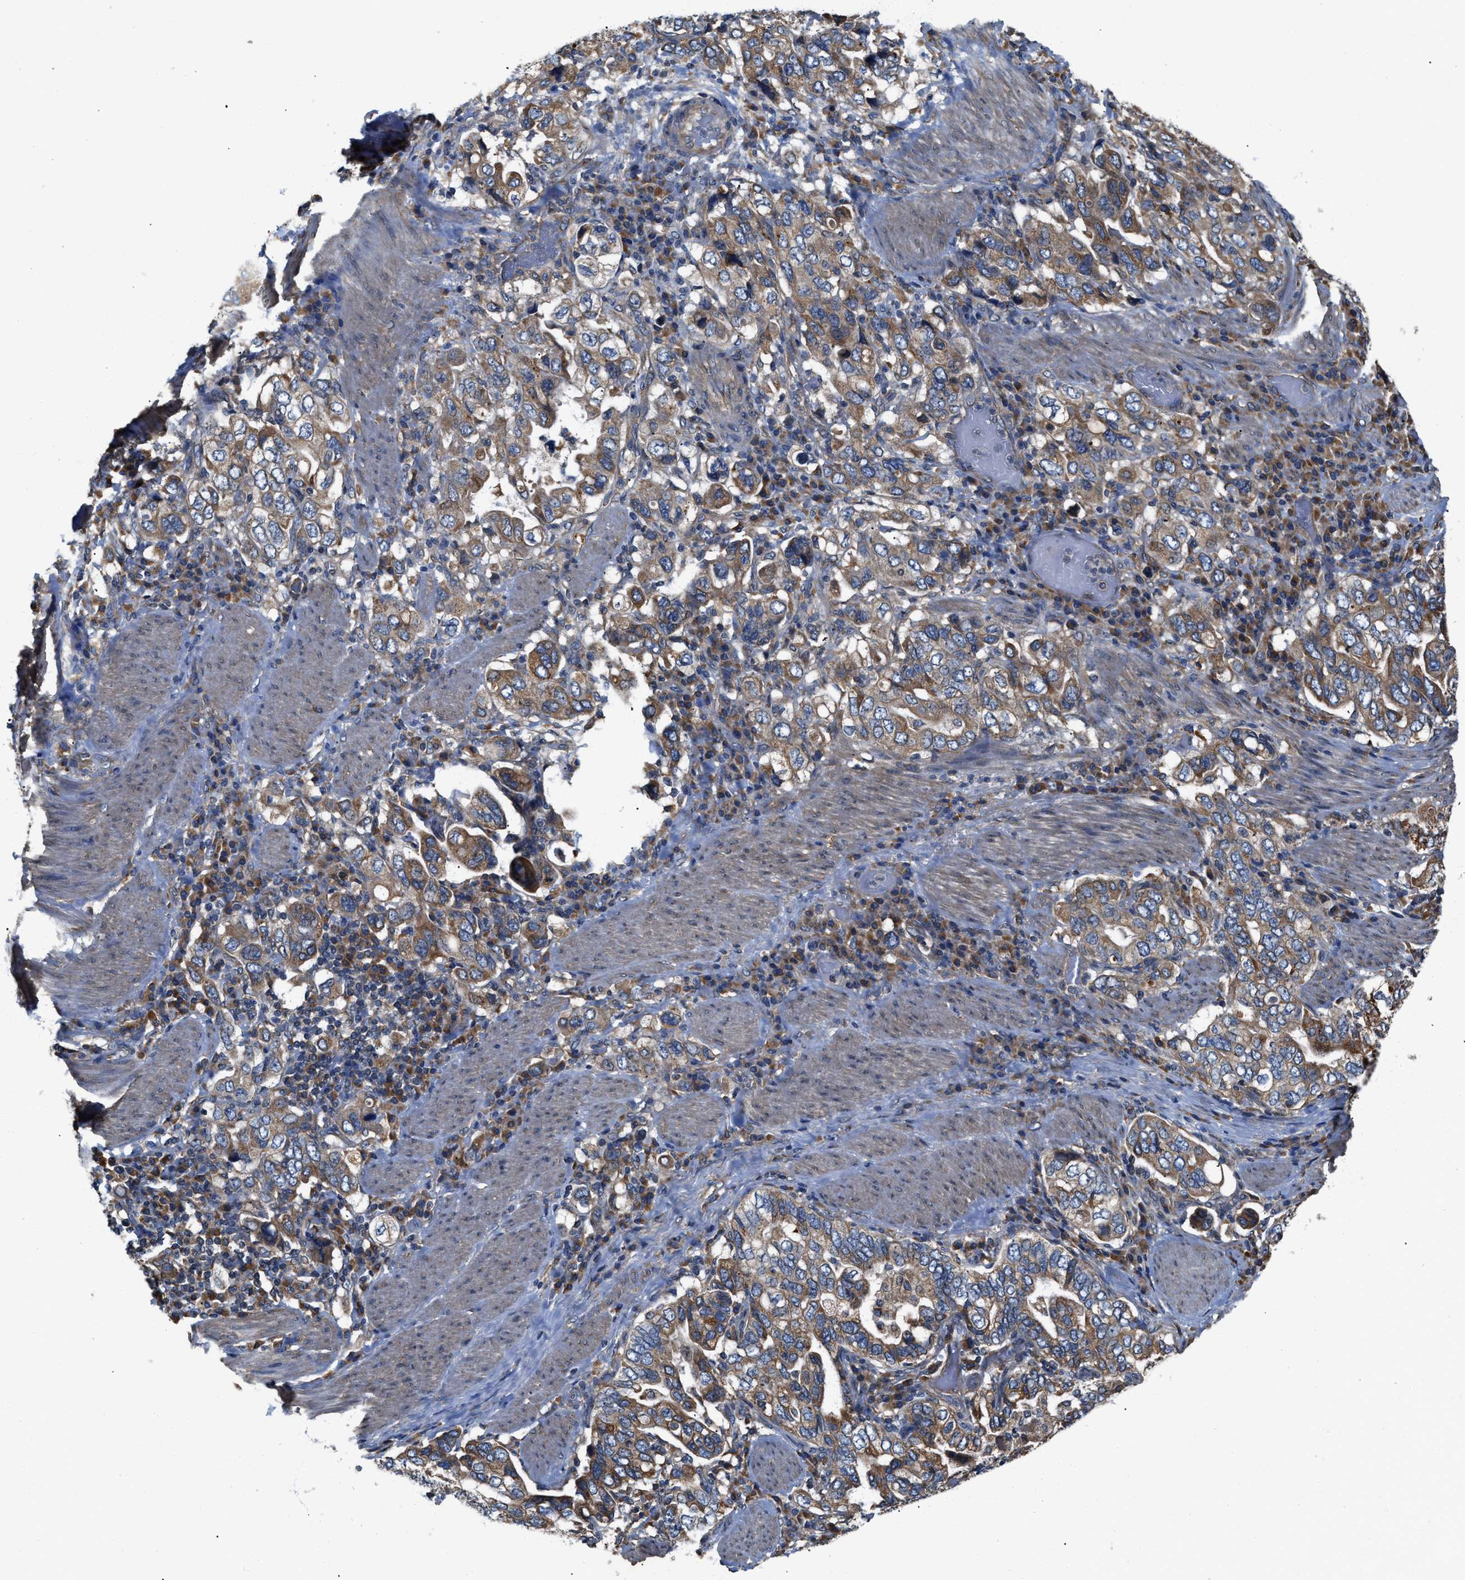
{"staining": {"intensity": "moderate", "quantity": ">75%", "location": "cytoplasmic/membranous"}, "tissue": "stomach cancer", "cell_type": "Tumor cells", "image_type": "cancer", "snomed": [{"axis": "morphology", "description": "Adenocarcinoma, NOS"}, {"axis": "topography", "description": "Stomach, upper"}], "caption": "Adenocarcinoma (stomach) tissue shows moderate cytoplasmic/membranous positivity in approximately >75% of tumor cells, visualized by immunohistochemistry.", "gene": "CEP128", "patient": {"sex": "male", "age": 62}}